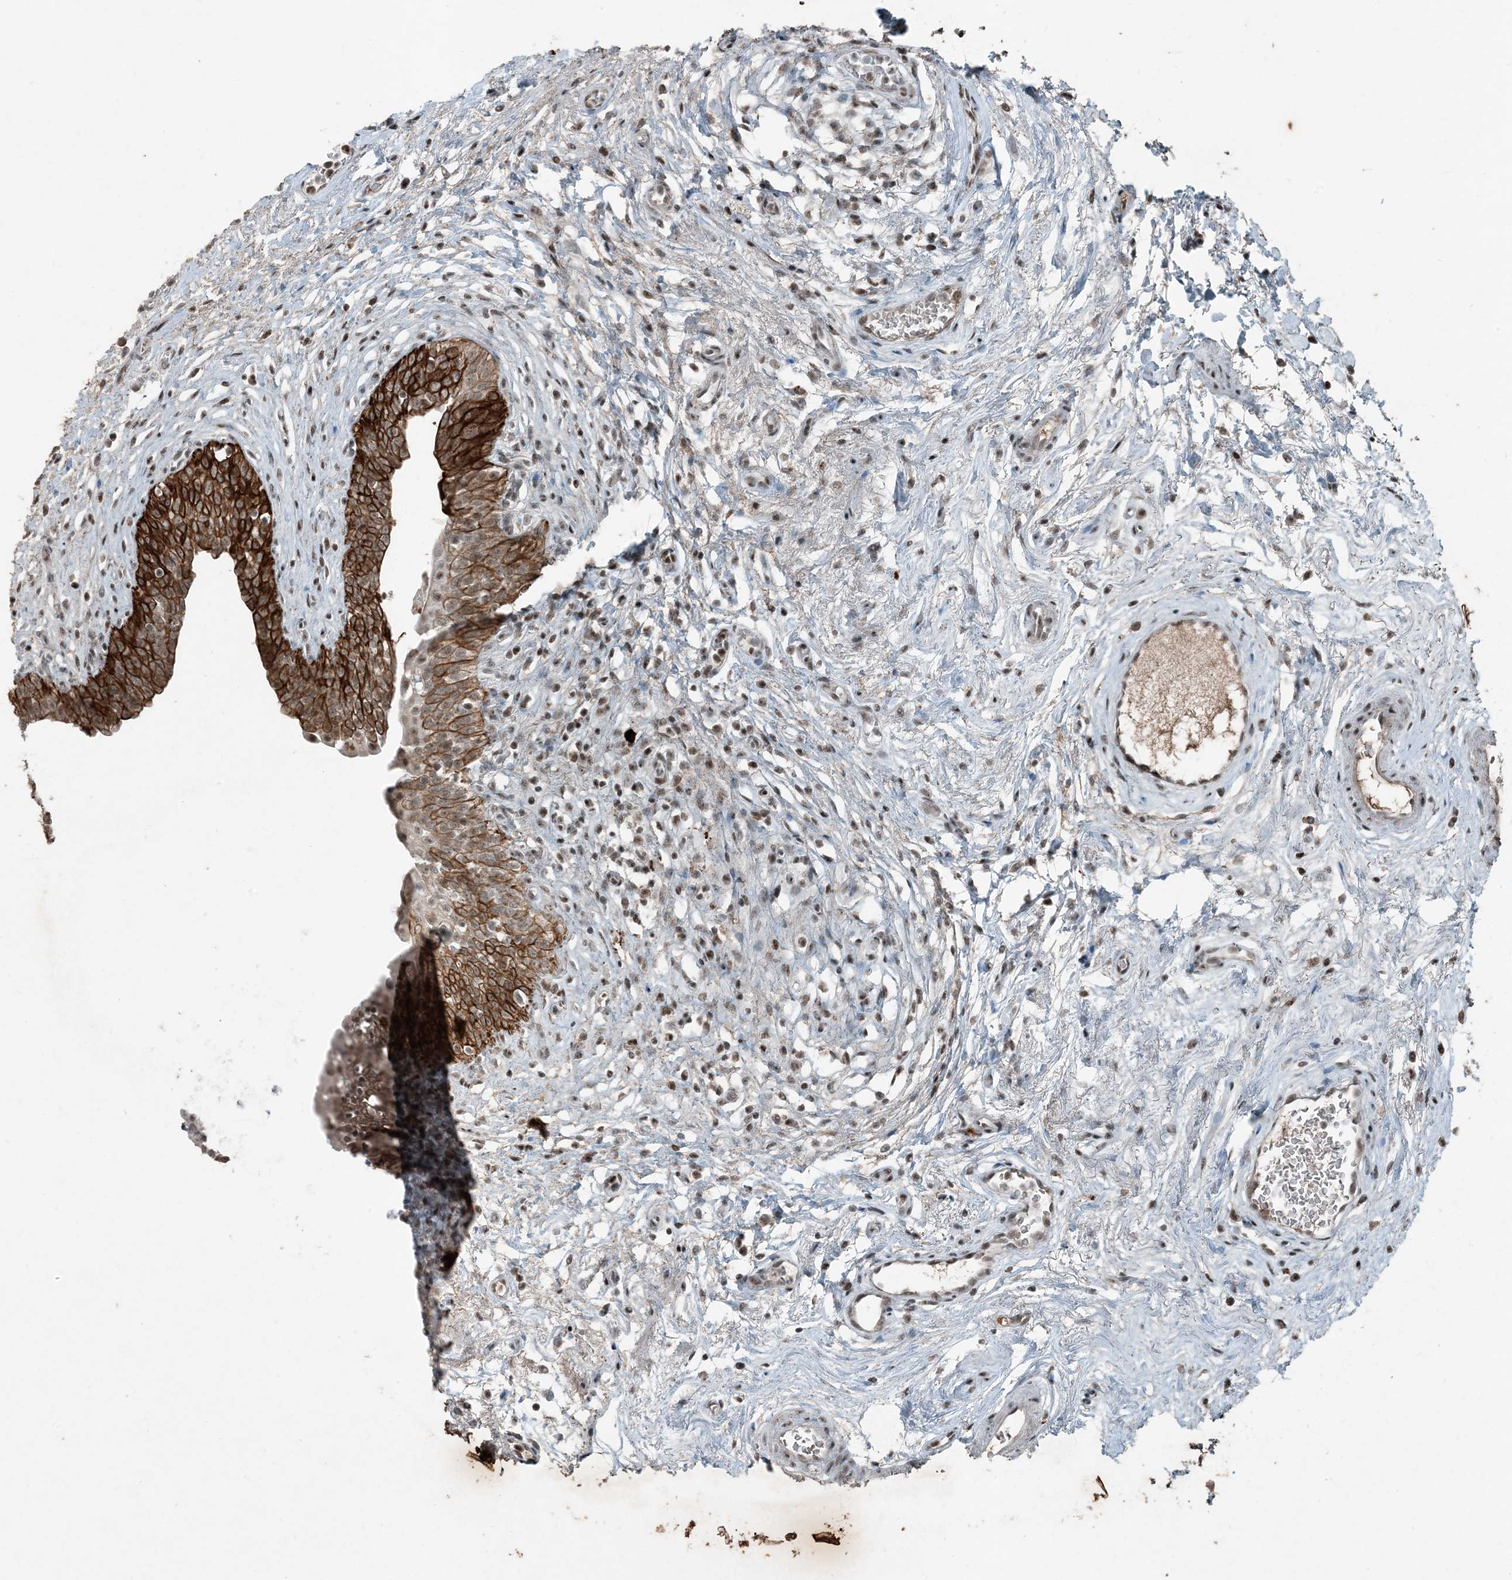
{"staining": {"intensity": "strong", "quantity": ">75%", "location": "cytoplasmic/membranous,nuclear"}, "tissue": "urinary bladder", "cell_type": "Urothelial cells", "image_type": "normal", "snomed": [{"axis": "morphology", "description": "Normal tissue, NOS"}, {"axis": "topography", "description": "Urinary bladder"}], "caption": "DAB (3,3'-diaminobenzidine) immunohistochemical staining of benign urinary bladder shows strong cytoplasmic/membranous,nuclear protein expression in approximately >75% of urothelial cells.", "gene": "TADA2B", "patient": {"sex": "male", "age": 83}}